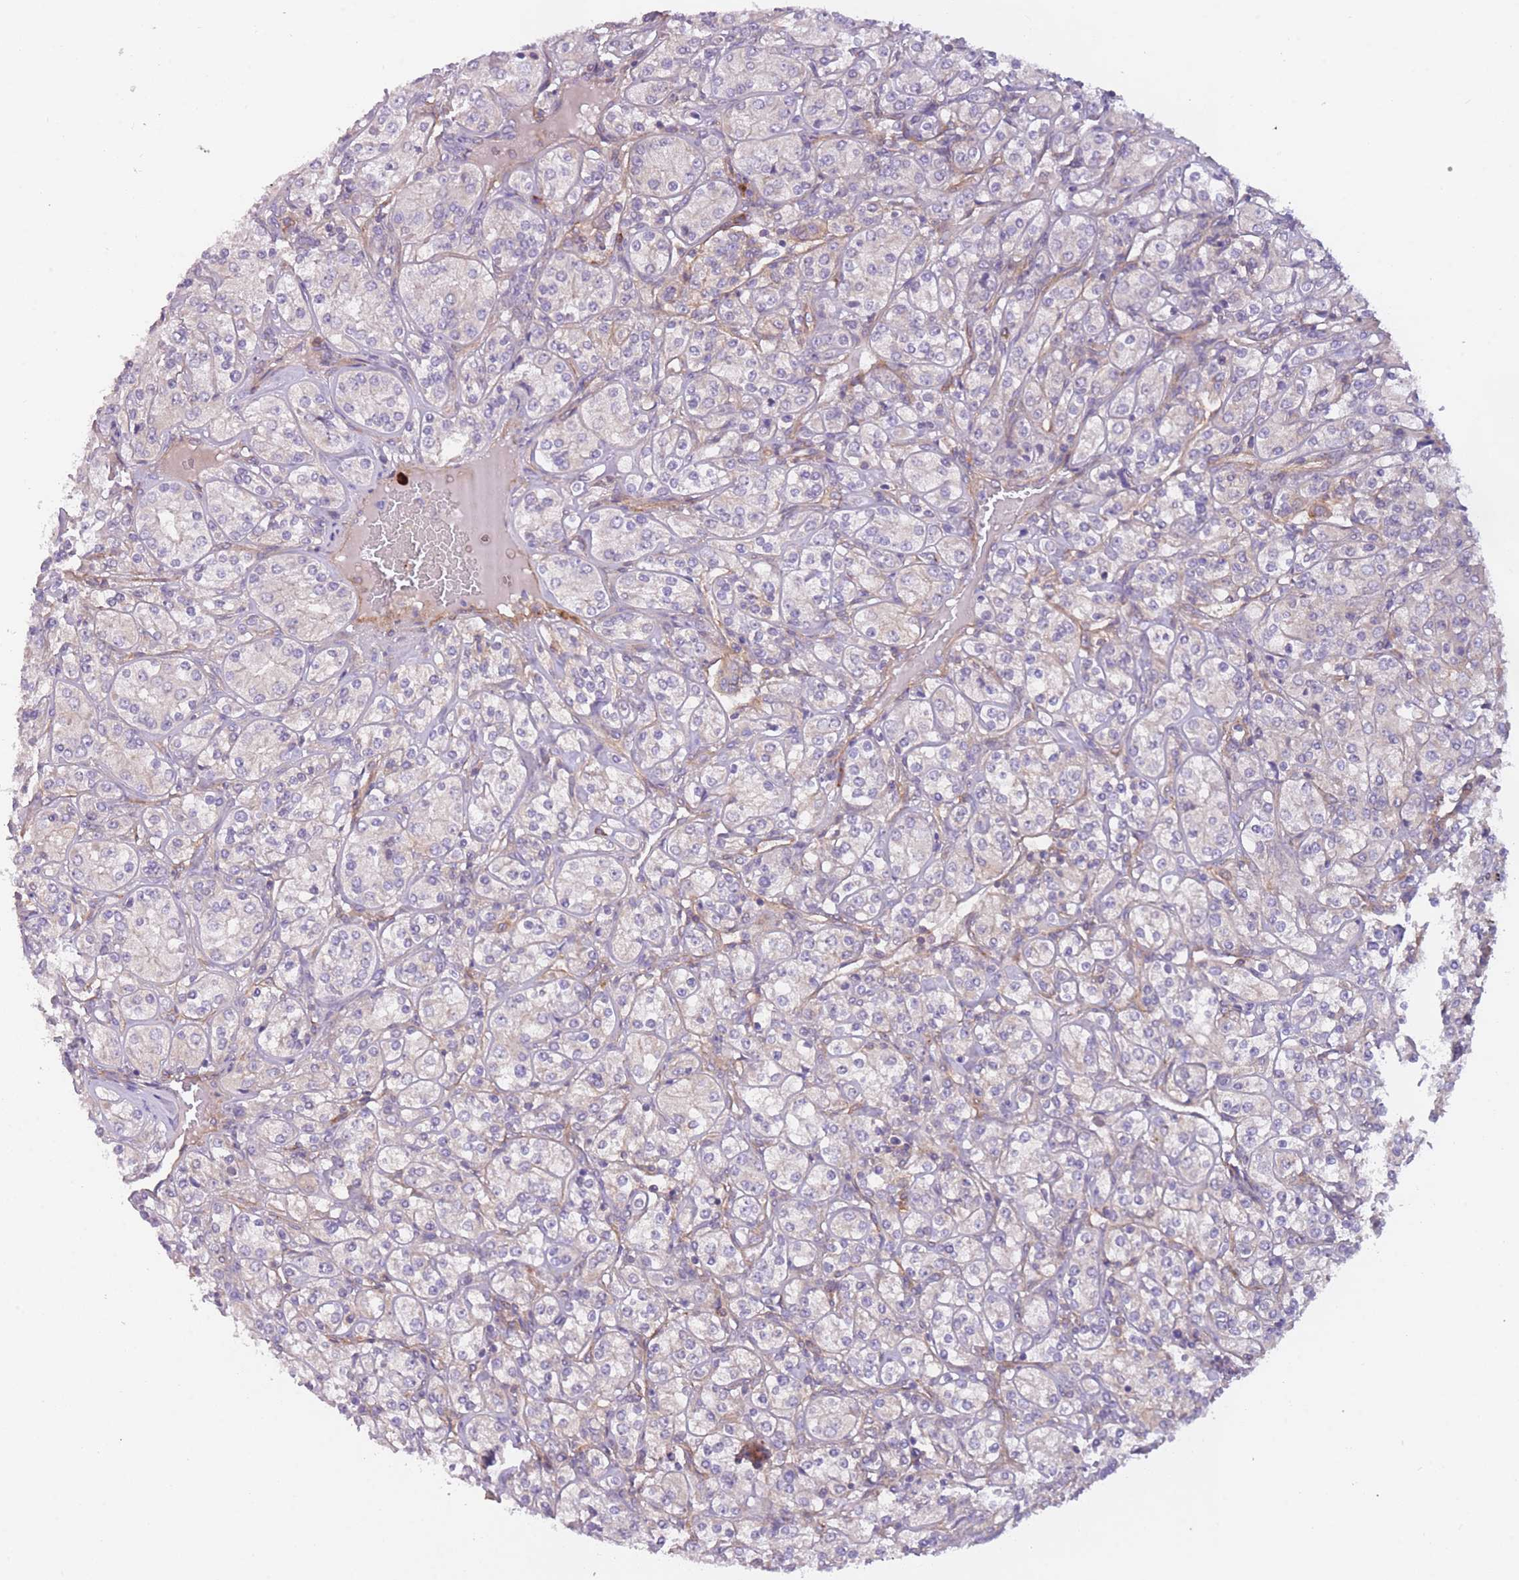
{"staining": {"intensity": "negative", "quantity": "none", "location": "none"}, "tissue": "renal cancer", "cell_type": "Tumor cells", "image_type": "cancer", "snomed": [{"axis": "morphology", "description": "Adenocarcinoma, NOS"}, {"axis": "topography", "description": "Kidney"}], "caption": "This histopathology image is of renal adenocarcinoma stained with immunohistochemistry (IHC) to label a protein in brown with the nuclei are counter-stained blue. There is no staining in tumor cells. (Stains: DAB immunohistochemistry (IHC) with hematoxylin counter stain, Microscopy: brightfield microscopy at high magnification).", "gene": "WDR93", "patient": {"sex": "male", "age": 77}}